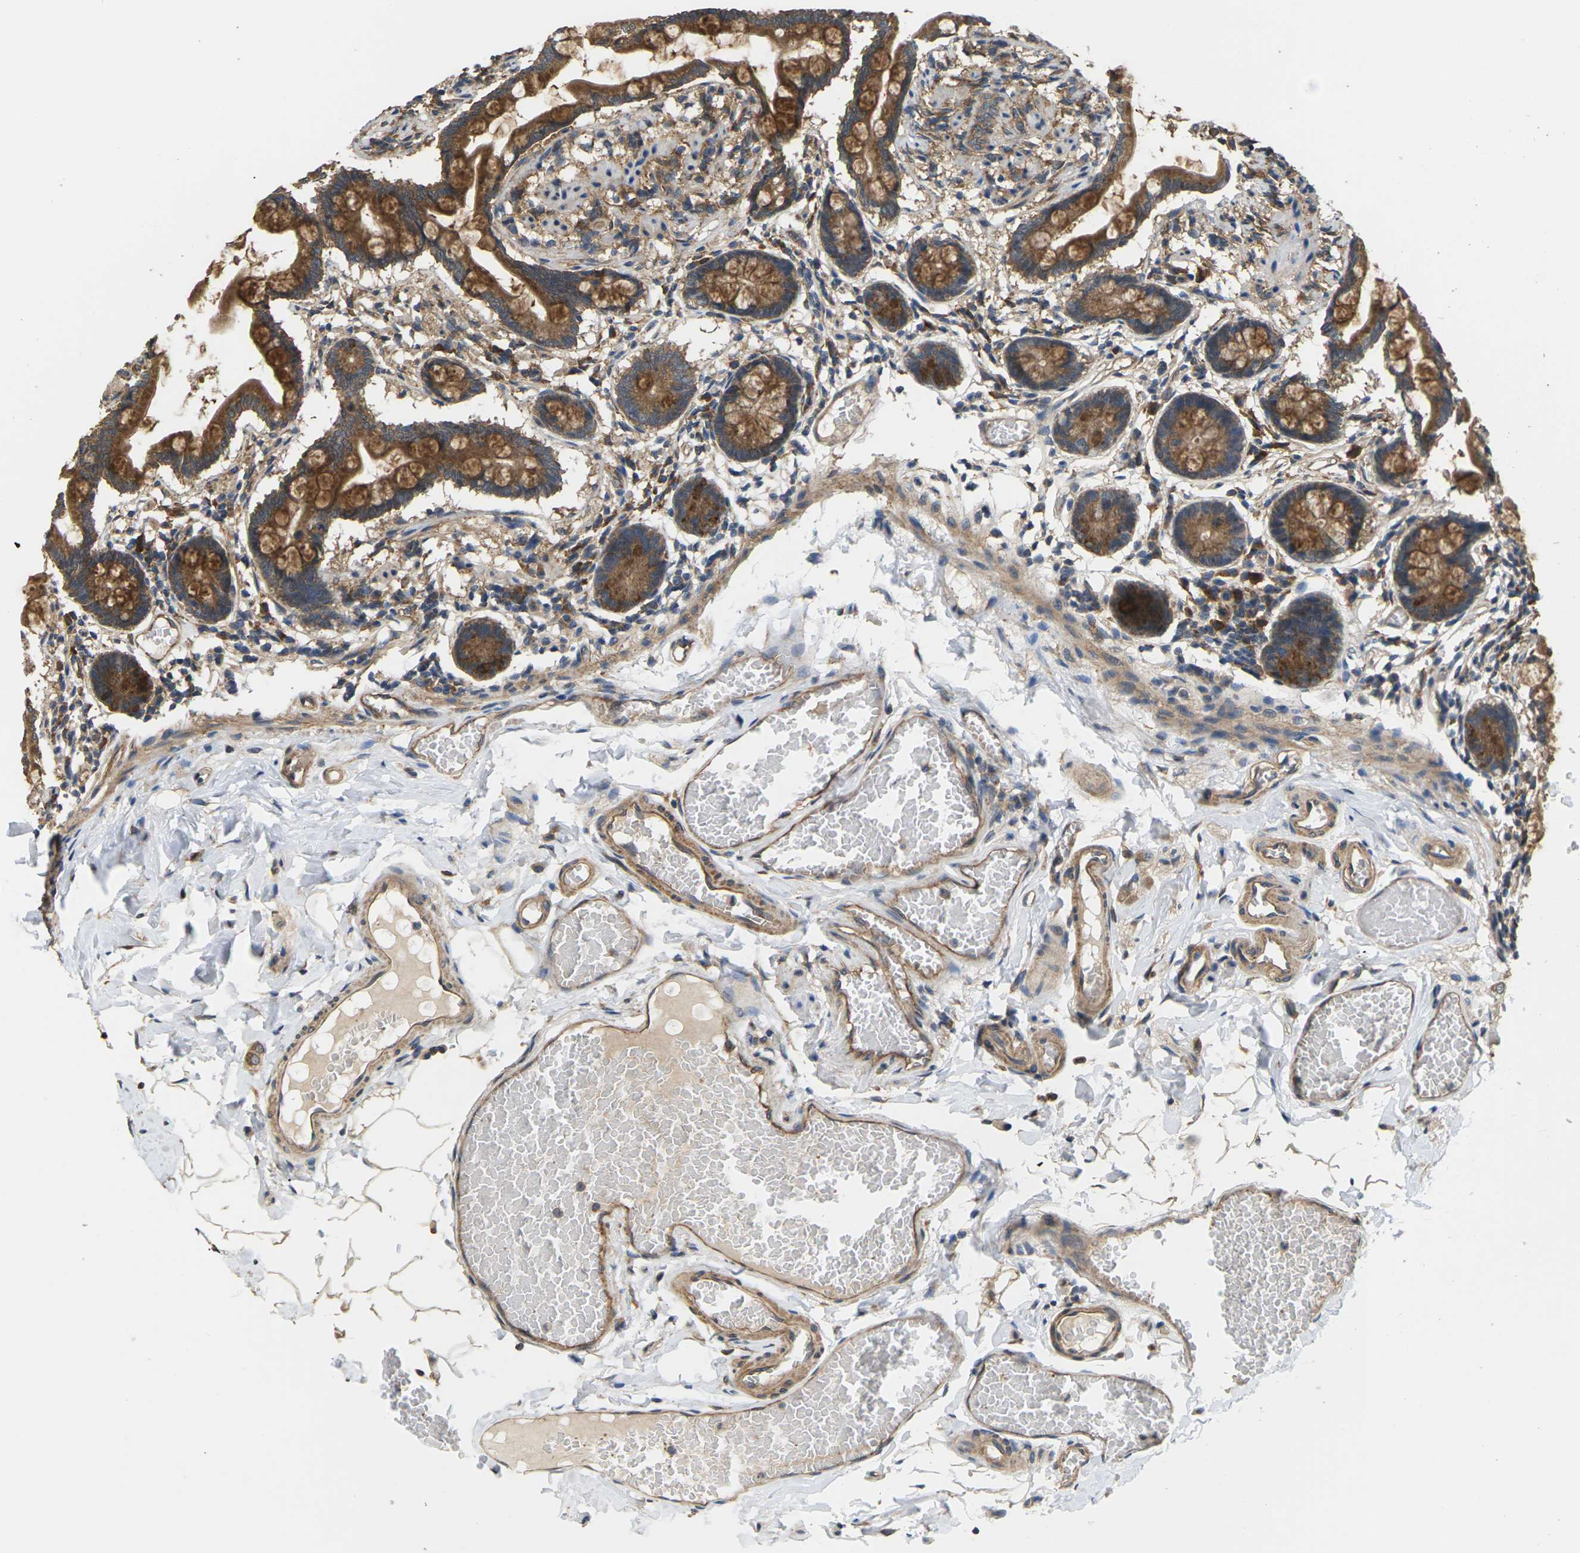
{"staining": {"intensity": "moderate", "quantity": ">75%", "location": "cytoplasmic/membranous"}, "tissue": "small intestine", "cell_type": "Glandular cells", "image_type": "normal", "snomed": [{"axis": "morphology", "description": "Normal tissue, NOS"}, {"axis": "topography", "description": "Small intestine"}], "caption": "Immunohistochemical staining of unremarkable human small intestine exhibits moderate cytoplasmic/membranous protein positivity in approximately >75% of glandular cells. (brown staining indicates protein expression, while blue staining denotes nuclei).", "gene": "NRAS", "patient": {"sex": "male", "age": 41}}